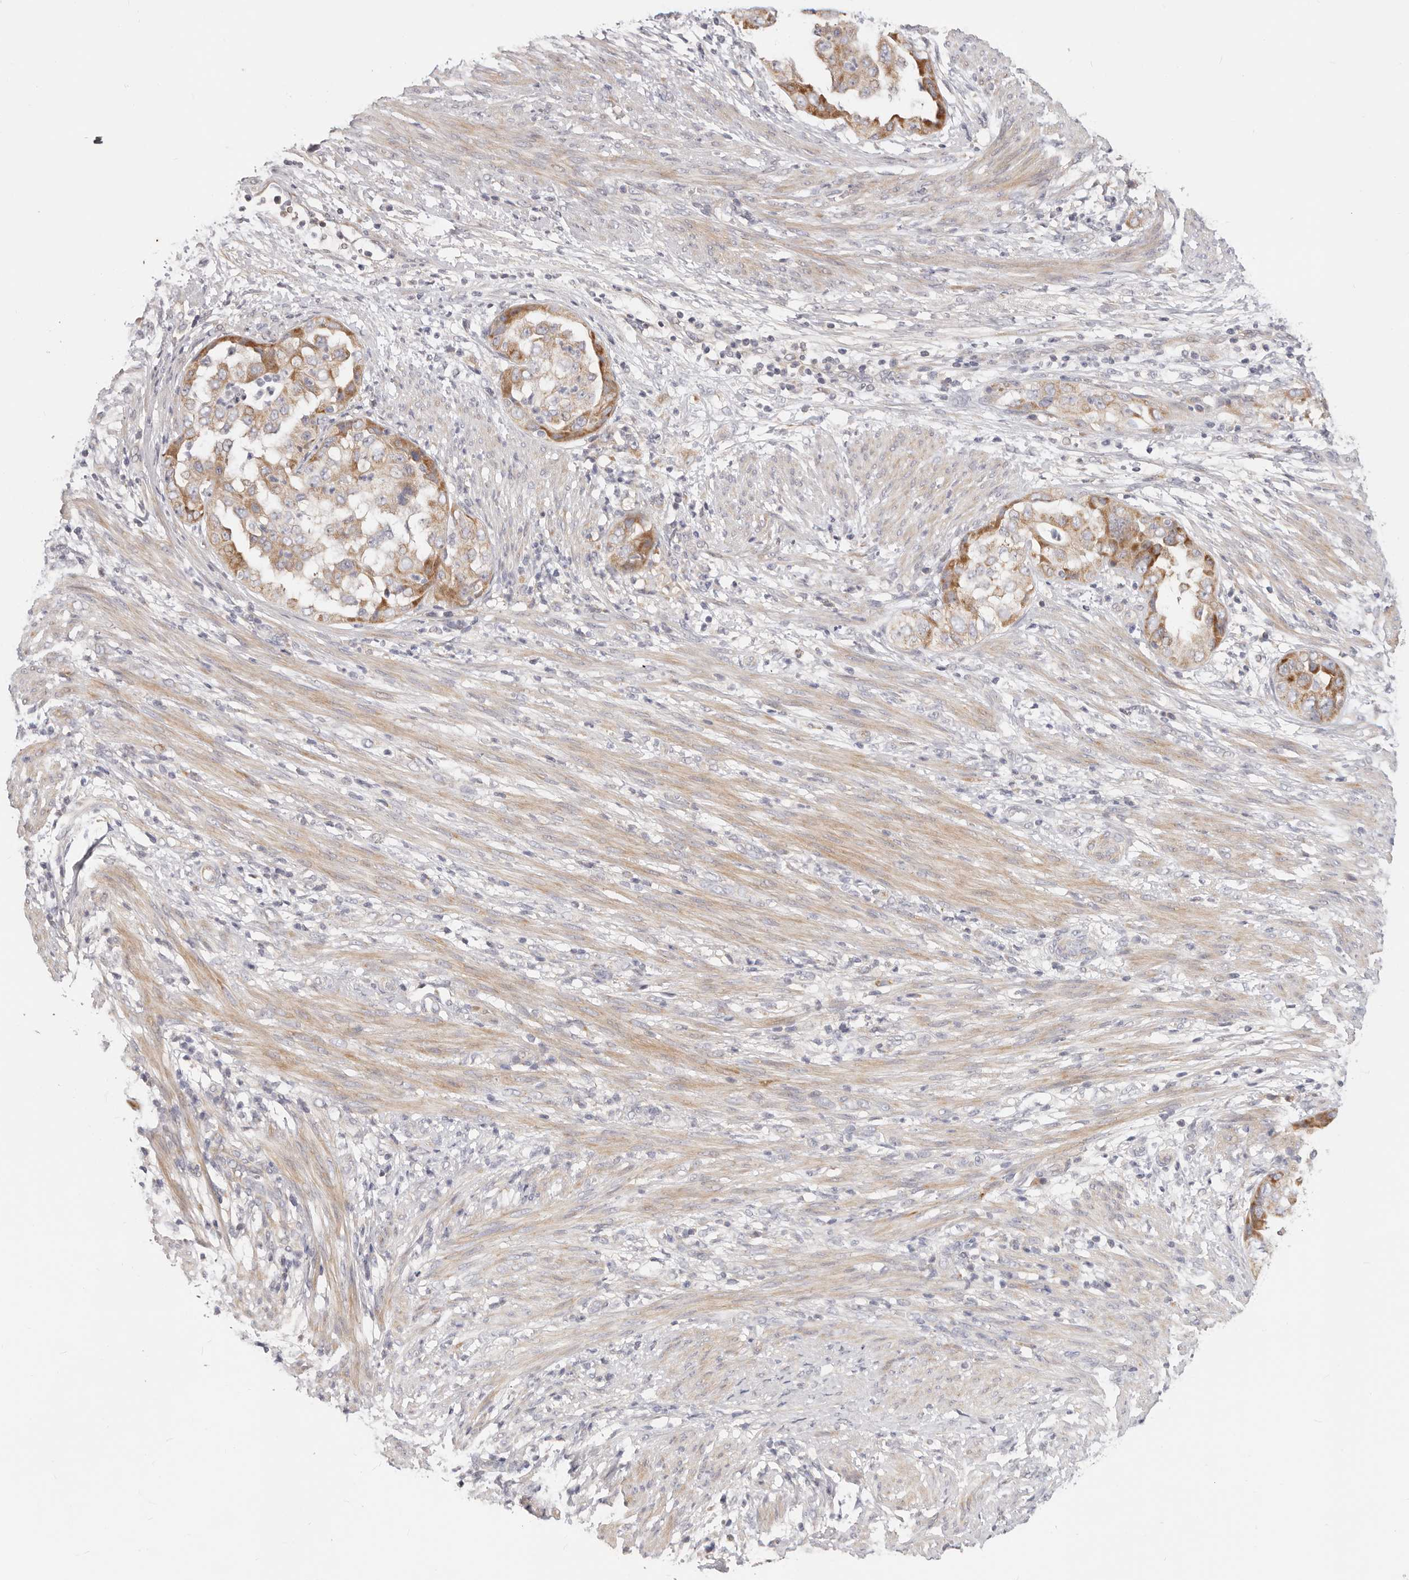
{"staining": {"intensity": "moderate", "quantity": ">75%", "location": "cytoplasmic/membranous"}, "tissue": "endometrial cancer", "cell_type": "Tumor cells", "image_type": "cancer", "snomed": [{"axis": "morphology", "description": "Adenocarcinoma, NOS"}, {"axis": "topography", "description": "Endometrium"}], "caption": "Adenocarcinoma (endometrial) stained with immunohistochemistry (IHC) shows moderate cytoplasmic/membranous staining in approximately >75% of tumor cells.", "gene": "TFB2M", "patient": {"sex": "female", "age": 85}}